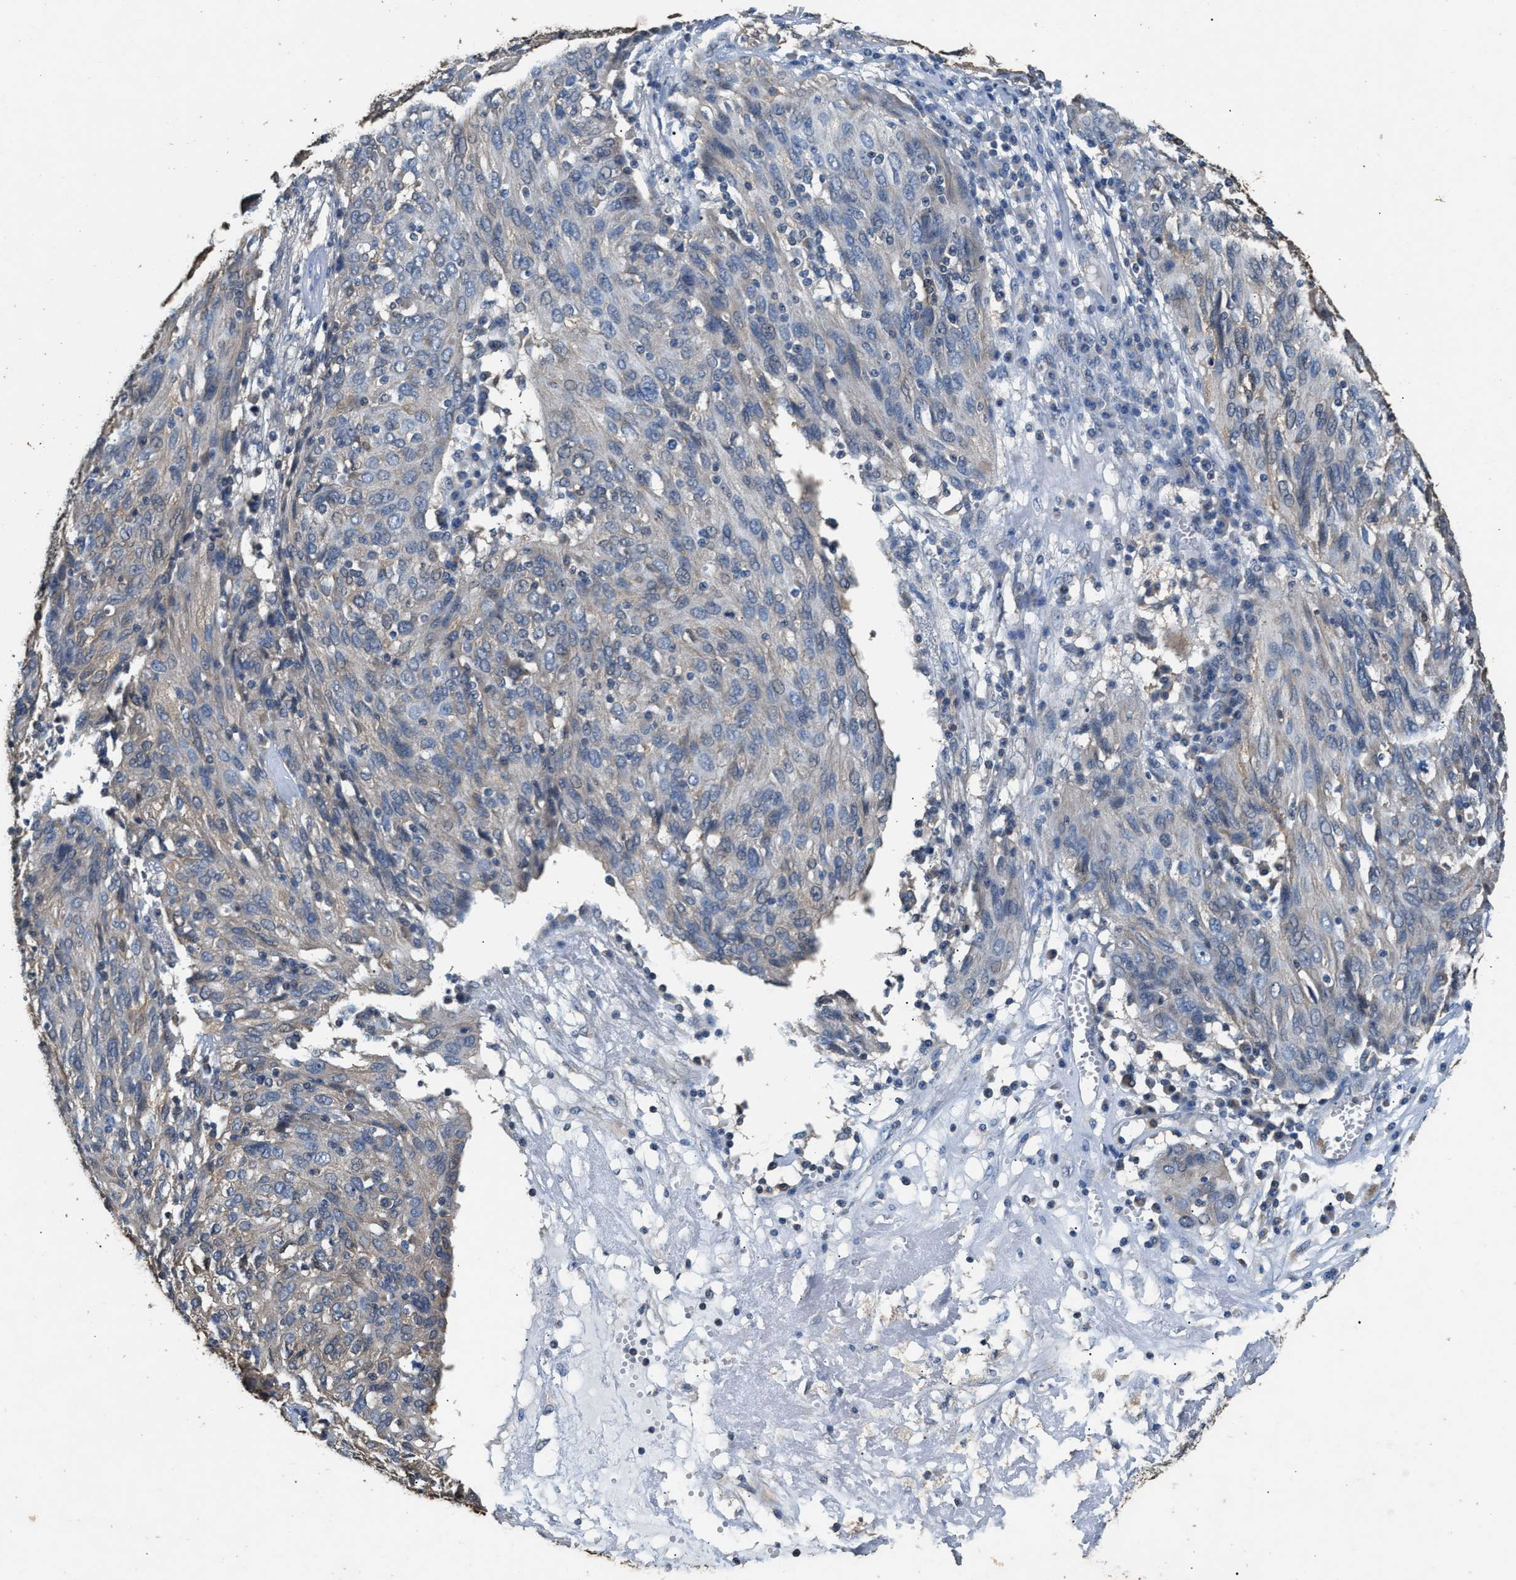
{"staining": {"intensity": "negative", "quantity": "none", "location": "none"}, "tissue": "ovarian cancer", "cell_type": "Tumor cells", "image_type": "cancer", "snomed": [{"axis": "morphology", "description": "Carcinoma, endometroid"}, {"axis": "topography", "description": "Ovary"}], "caption": "Immunohistochemistry micrograph of human endometroid carcinoma (ovarian) stained for a protein (brown), which demonstrates no positivity in tumor cells. (DAB immunohistochemistry (IHC) with hematoxylin counter stain).", "gene": "CHUK", "patient": {"sex": "female", "age": 50}}